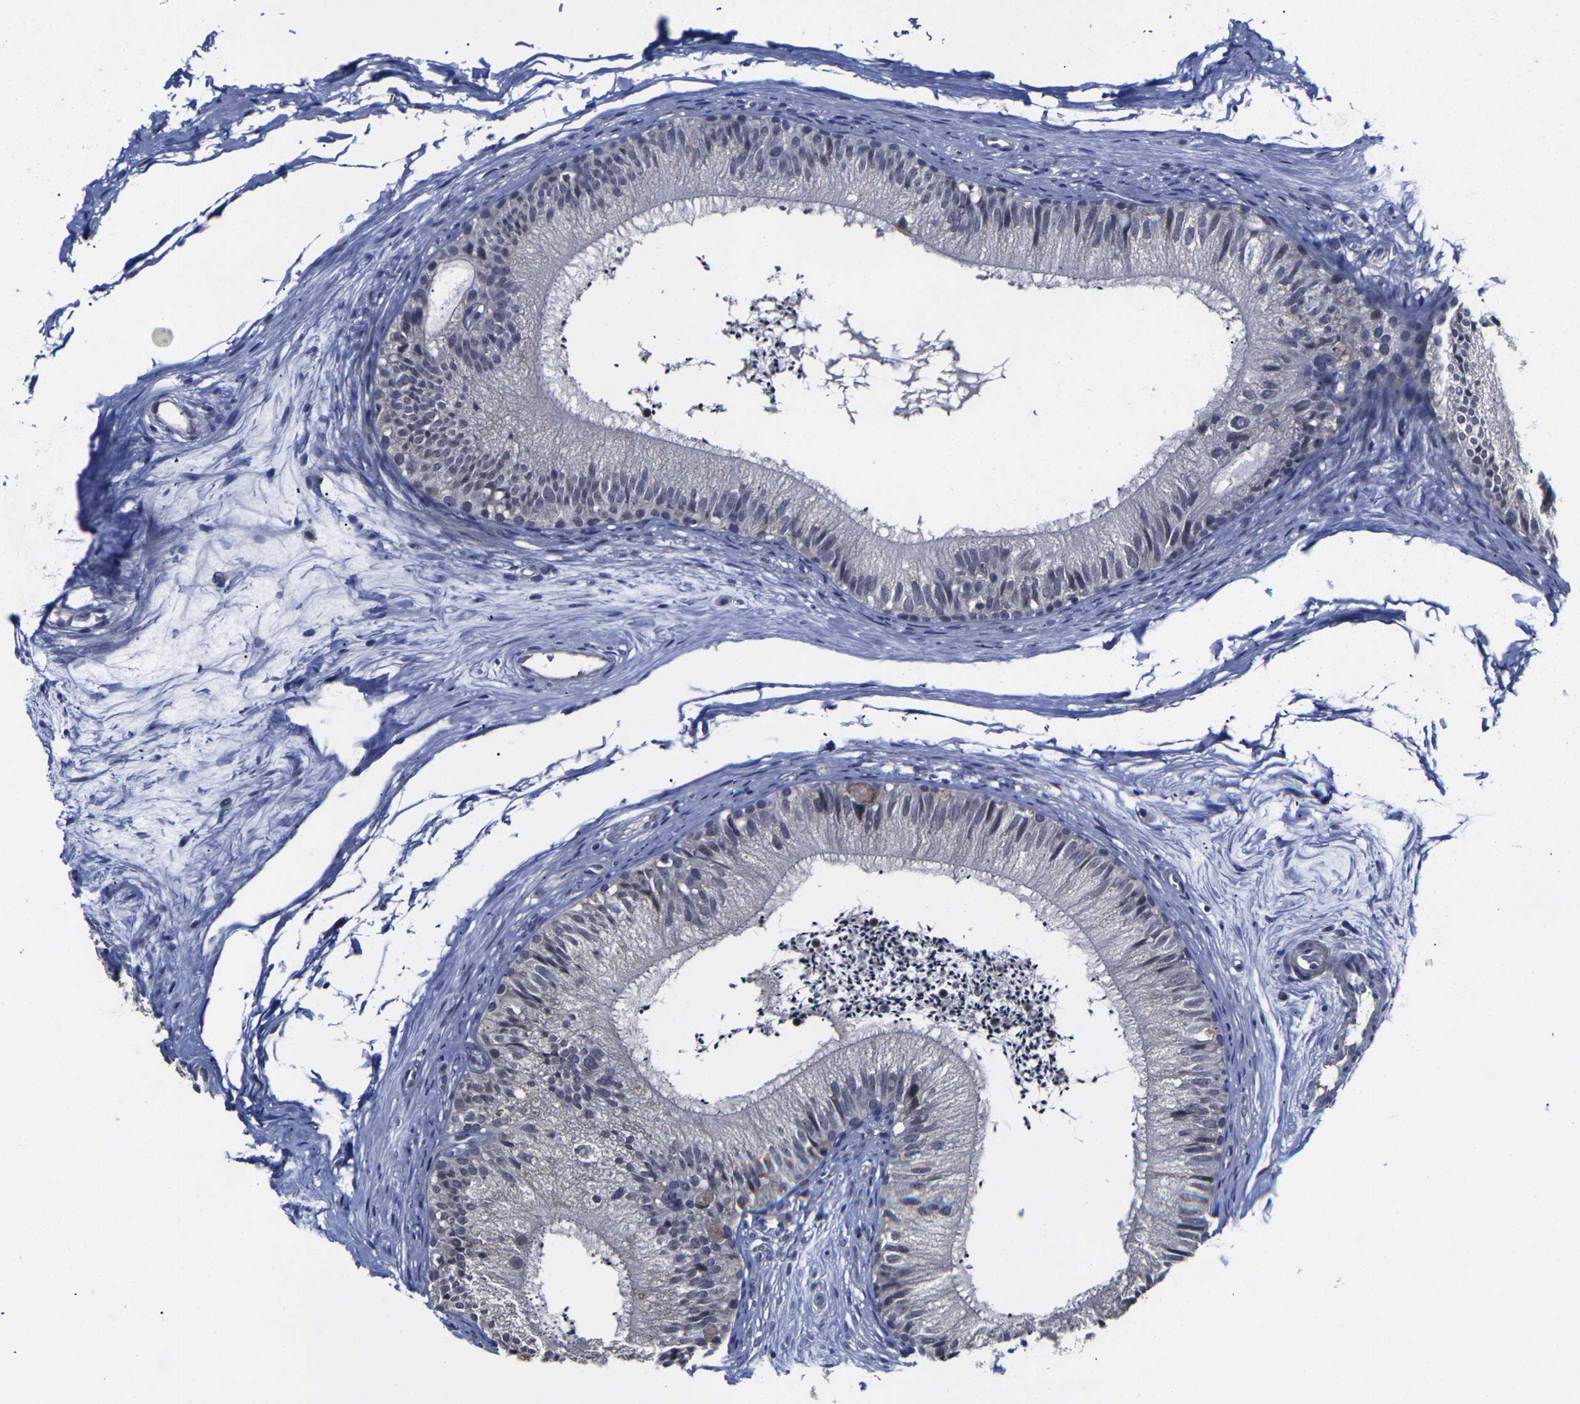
{"staining": {"intensity": "negative", "quantity": "none", "location": "none"}, "tissue": "epididymis", "cell_type": "Glandular cells", "image_type": "normal", "snomed": [{"axis": "morphology", "description": "Normal tissue, NOS"}, {"axis": "topography", "description": "Epididymis"}], "caption": "A micrograph of human epididymis is negative for staining in glandular cells. (IHC, brightfield microscopy, high magnification).", "gene": "MSANTD4", "patient": {"sex": "male", "age": 56}}